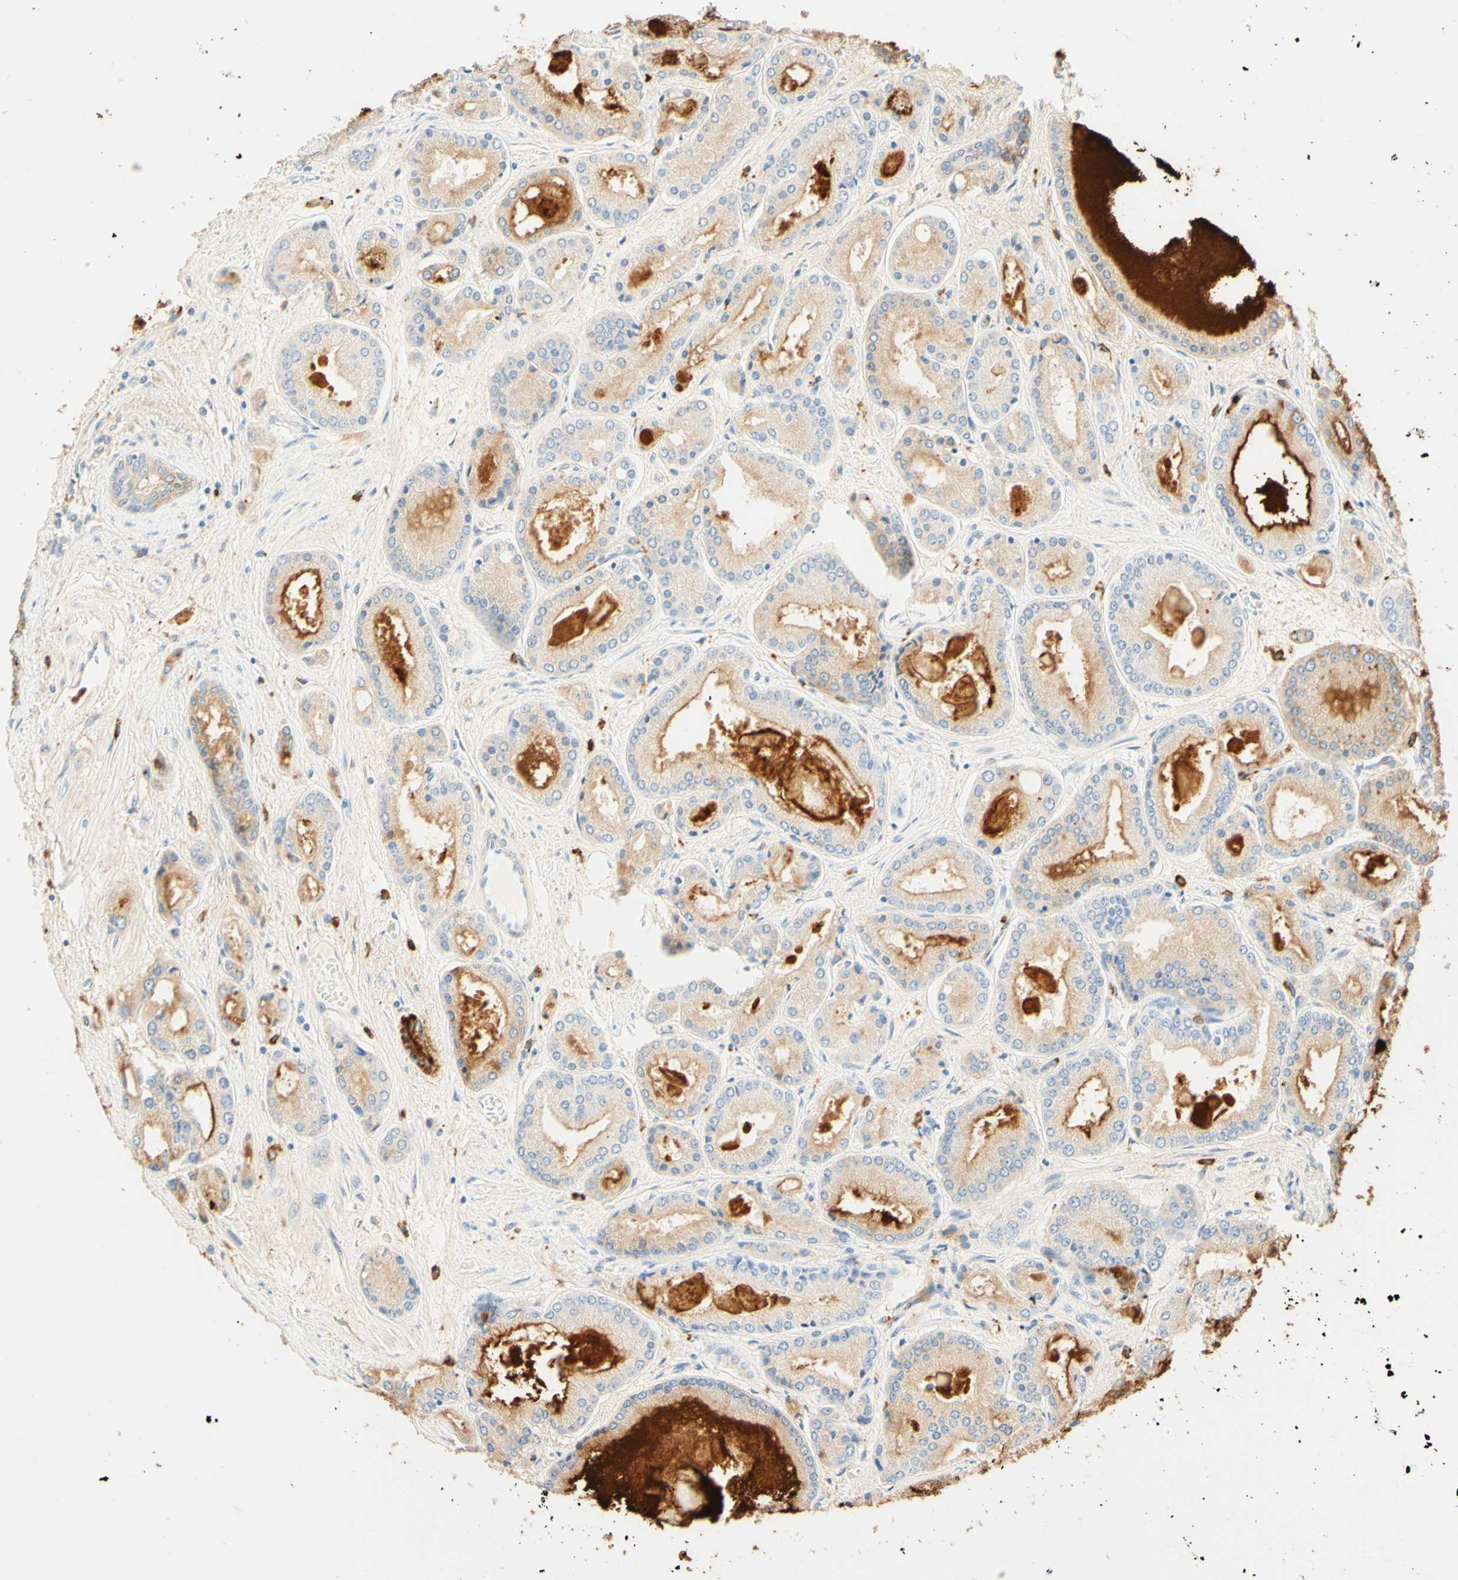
{"staining": {"intensity": "moderate", "quantity": "<25%", "location": "cytoplasmic/membranous"}, "tissue": "prostate cancer", "cell_type": "Tumor cells", "image_type": "cancer", "snomed": [{"axis": "morphology", "description": "Adenocarcinoma, High grade"}, {"axis": "topography", "description": "Prostate"}], "caption": "Immunohistochemical staining of human prostate adenocarcinoma (high-grade) displays low levels of moderate cytoplasmic/membranous protein expression in approximately <25% of tumor cells.", "gene": "CD63", "patient": {"sex": "male", "age": 59}}